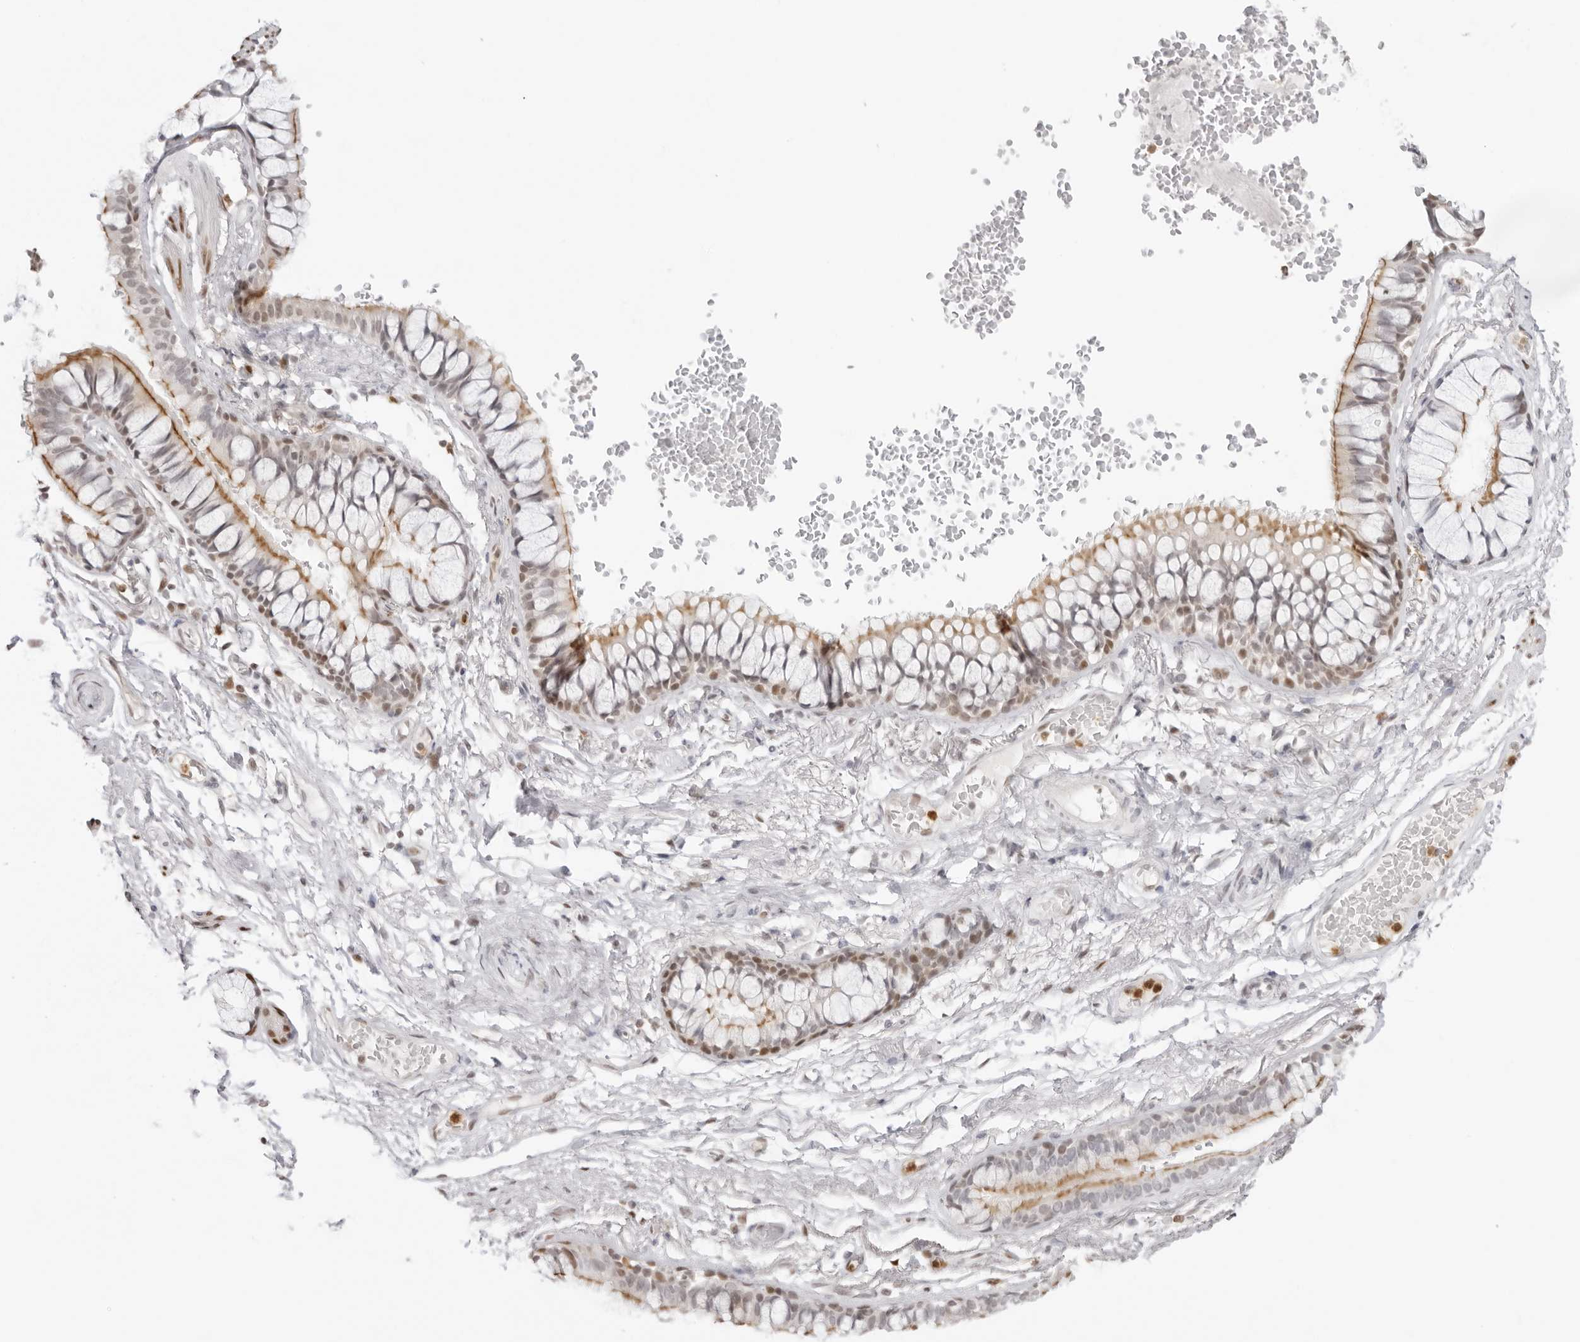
{"staining": {"intensity": "moderate", "quantity": "25%-75%", "location": "cytoplasmic/membranous"}, "tissue": "adipose tissue", "cell_type": "Adipocytes", "image_type": "normal", "snomed": [{"axis": "morphology", "description": "Normal tissue, NOS"}, {"axis": "topography", "description": "Cartilage tissue"}, {"axis": "topography", "description": "Bronchus"}], "caption": "Moderate cytoplasmic/membranous protein positivity is seen in about 25%-75% of adipocytes in adipose tissue.", "gene": "RNF146", "patient": {"sex": "female", "age": 73}}